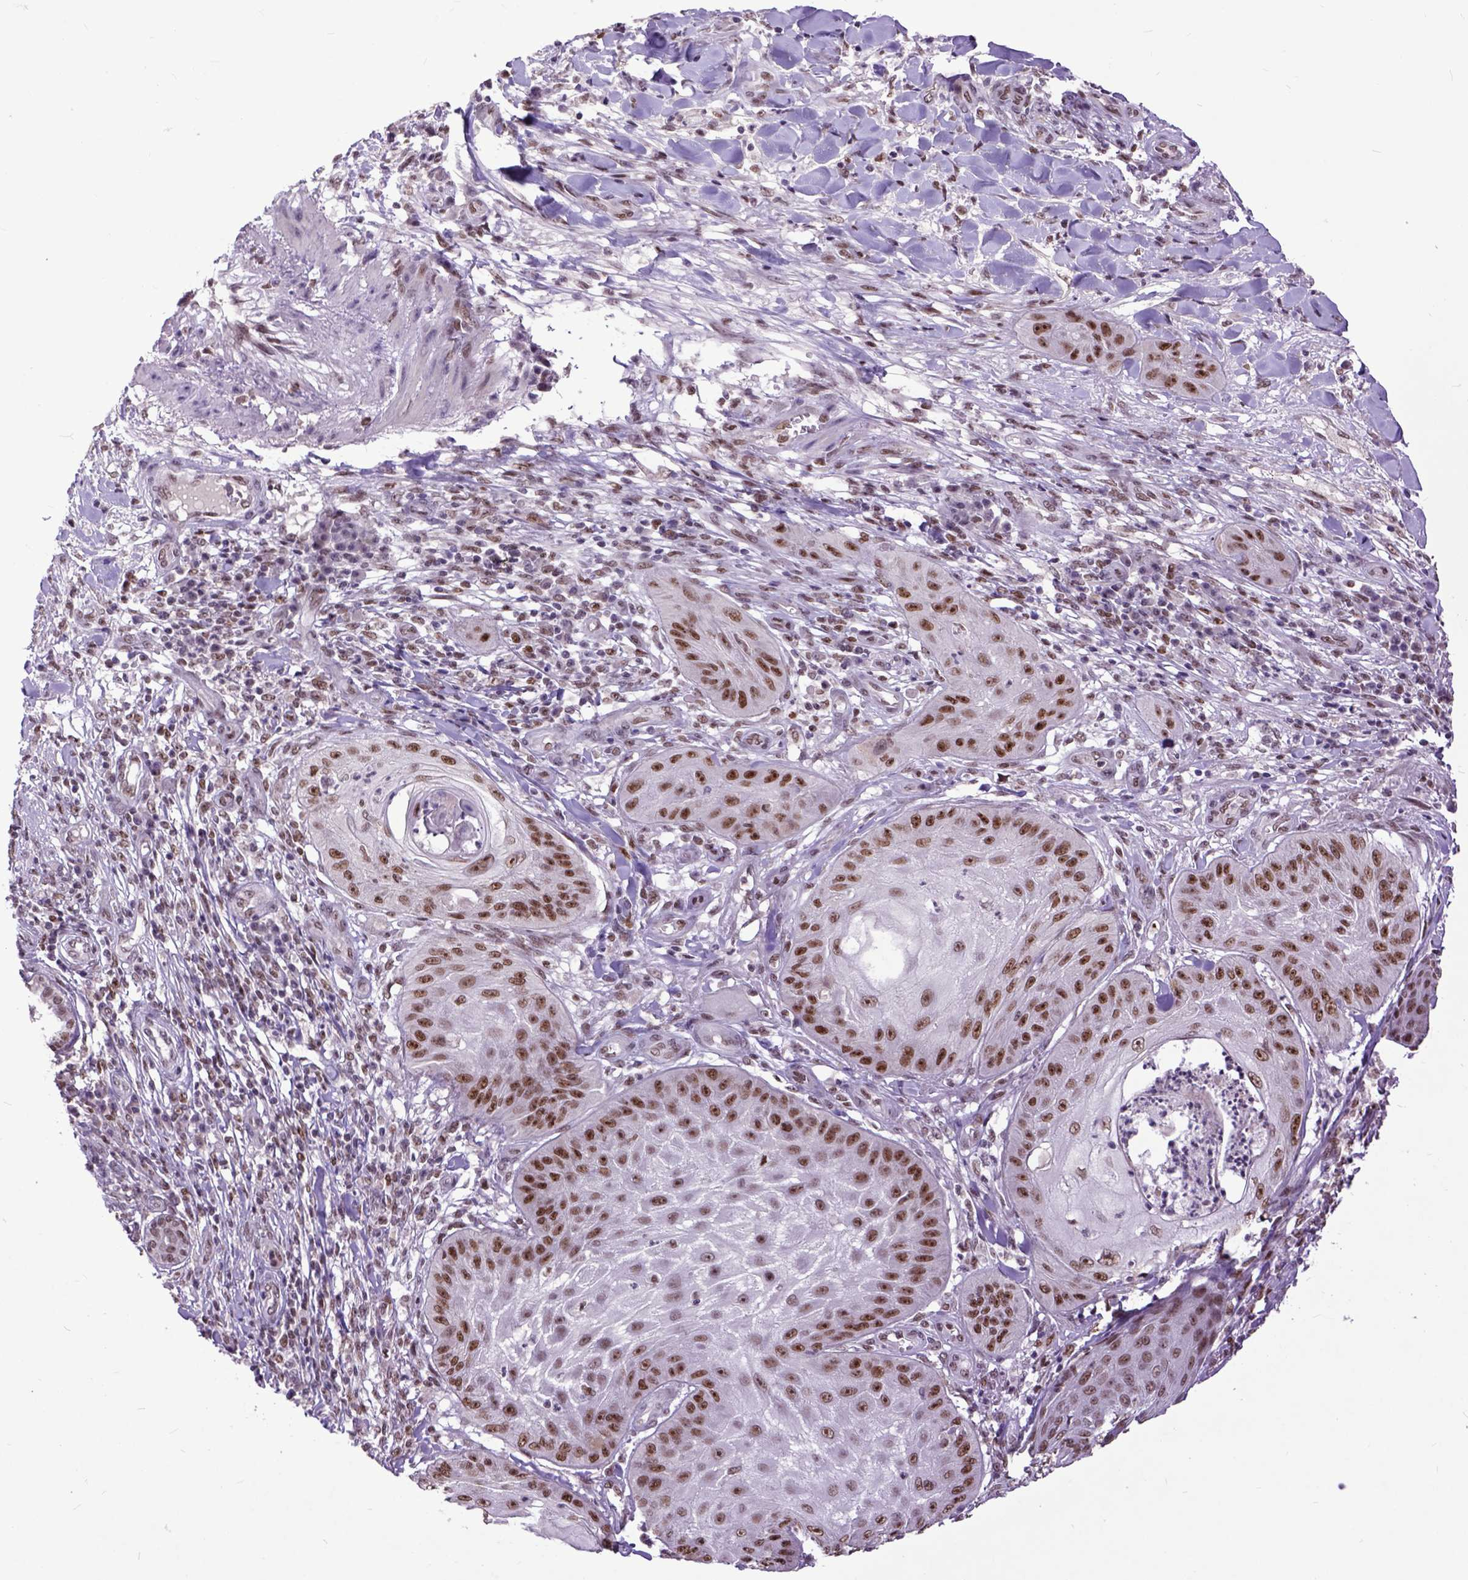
{"staining": {"intensity": "moderate", "quantity": ">75%", "location": "nuclear"}, "tissue": "skin cancer", "cell_type": "Tumor cells", "image_type": "cancer", "snomed": [{"axis": "morphology", "description": "Squamous cell carcinoma, NOS"}, {"axis": "topography", "description": "Skin"}], "caption": "The photomicrograph reveals staining of squamous cell carcinoma (skin), revealing moderate nuclear protein staining (brown color) within tumor cells.", "gene": "RCC2", "patient": {"sex": "male", "age": 70}}